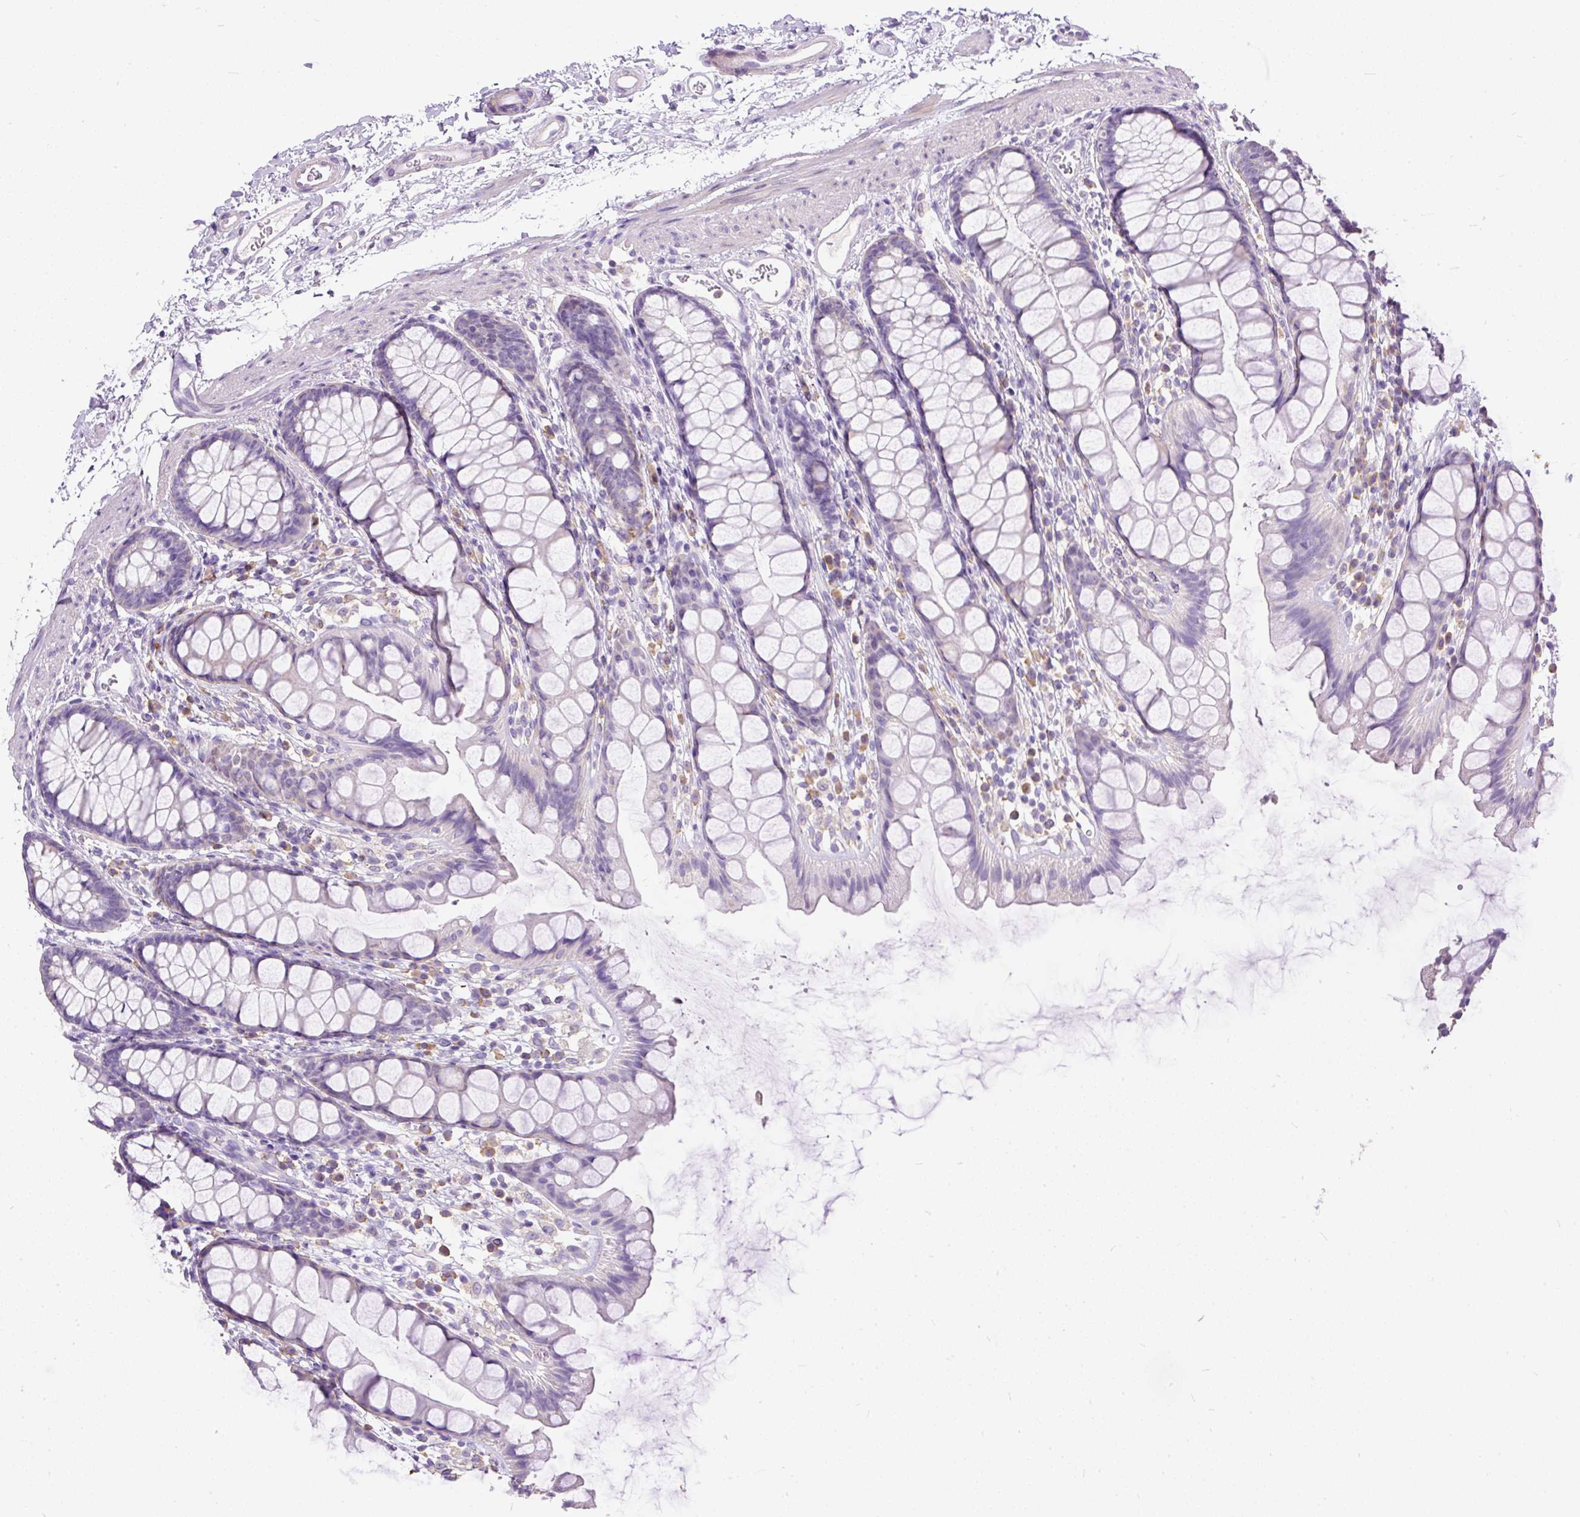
{"staining": {"intensity": "negative", "quantity": "none", "location": "none"}, "tissue": "rectum", "cell_type": "Glandular cells", "image_type": "normal", "snomed": [{"axis": "morphology", "description": "Normal tissue, NOS"}, {"axis": "topography", "description": "Rectum"}], "caption": "Immunohistochemical staining of benign human rectum reveals no significant staining in glandular cells.", "gene": "GBX1", "patient": {"sex": "female", "age": 65}}